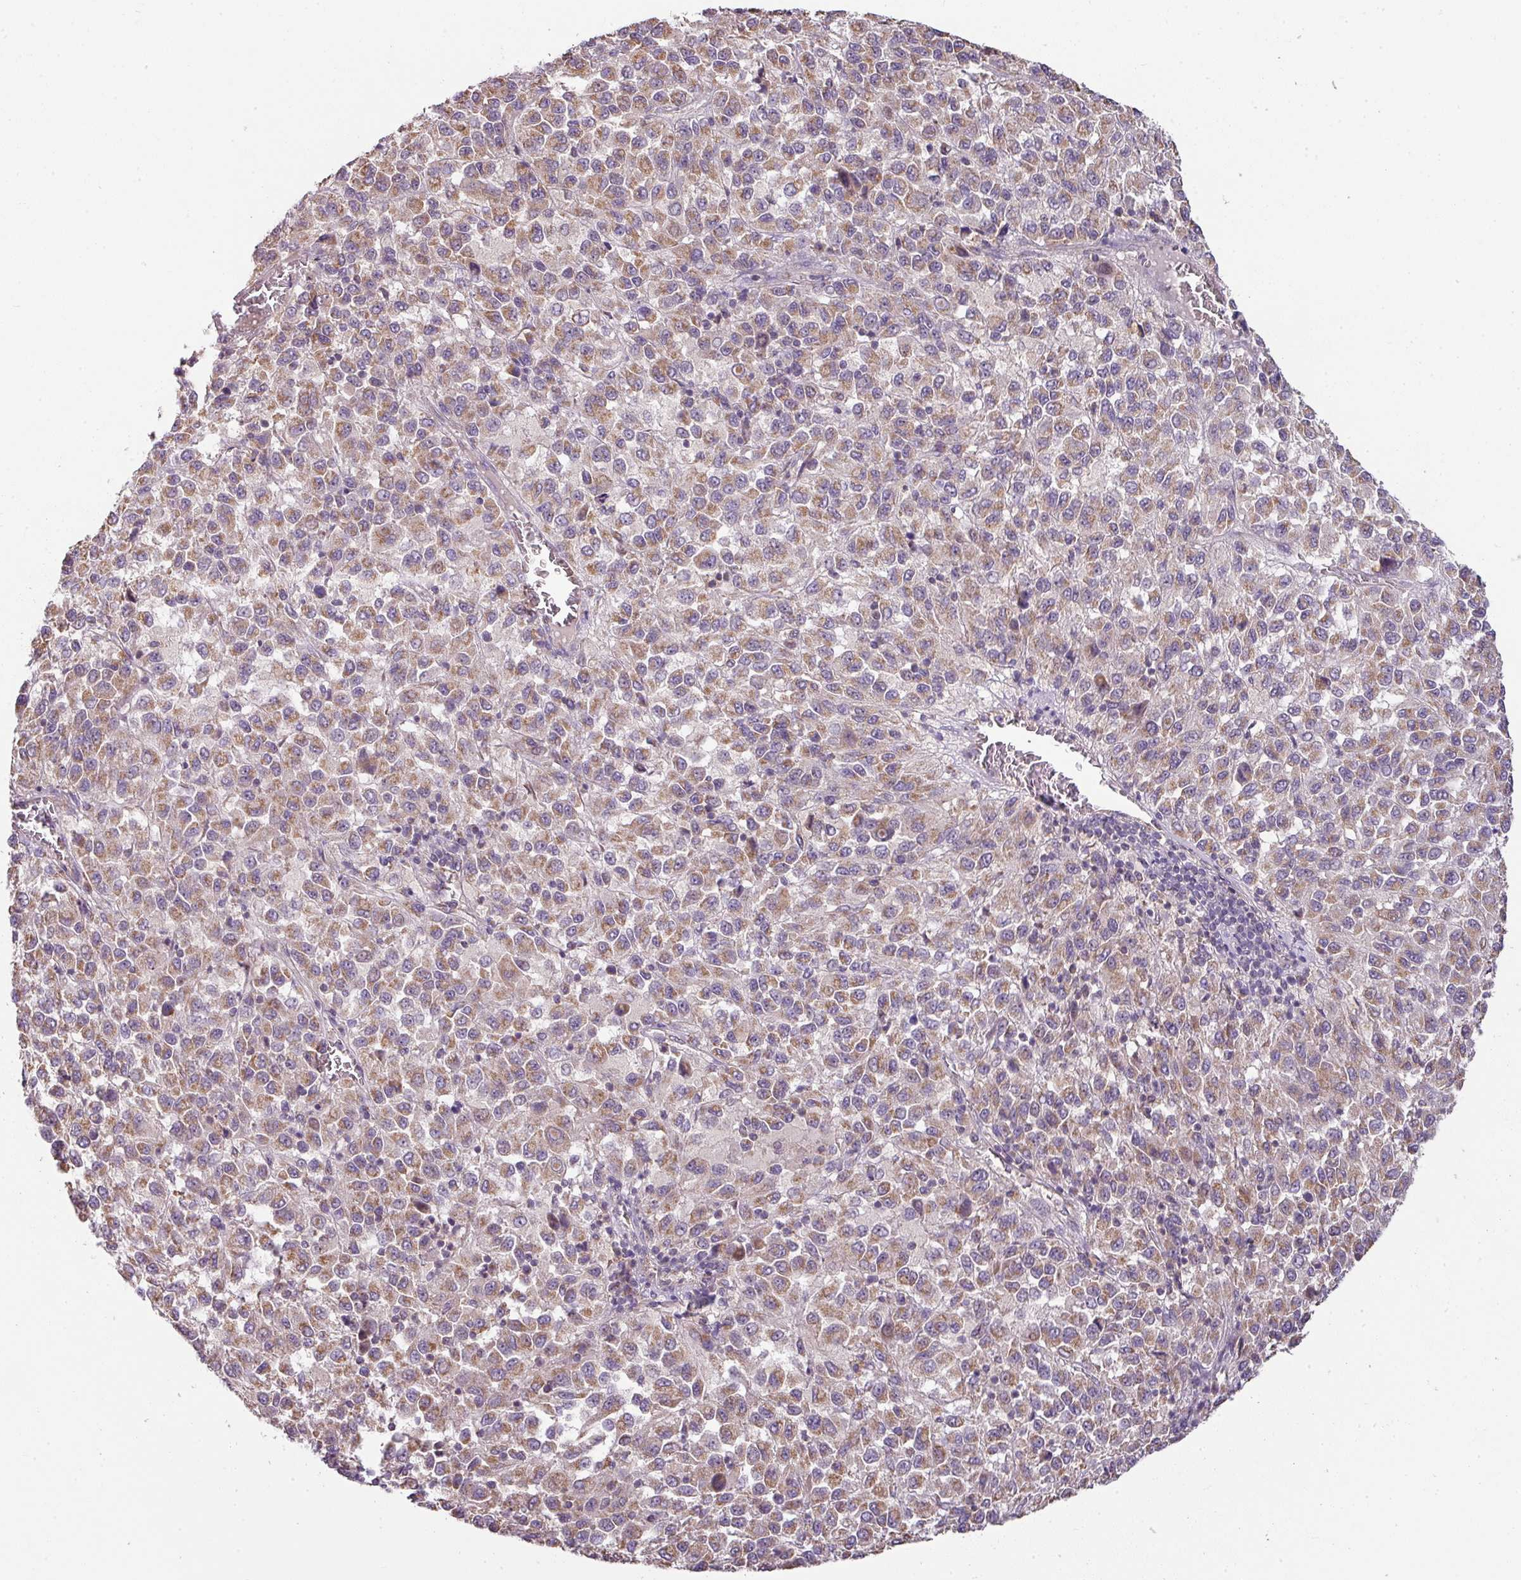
{"staining": {"intensity": "moderate", "quantity": ">75%", "location": "cytoplasmic/membranous"}, "tissue": "melanoma", "cell_type": "Tumor cells", "image_type": "cancer", "snomed": [{"axis": "morphology", "description": "Malignant melanoma, Metastatic site"}, {"axis": "topography", "description": "Lung"}], "caption": "The image demonstrates immunohistochemical staining of malignant melanoma (metastatic site). There is moderate cytoplasmic/membranous positivity is identified in about >75% of tumor cells.", "gene": "PALS2", "patient": {"sex": "male", "age": 64}}